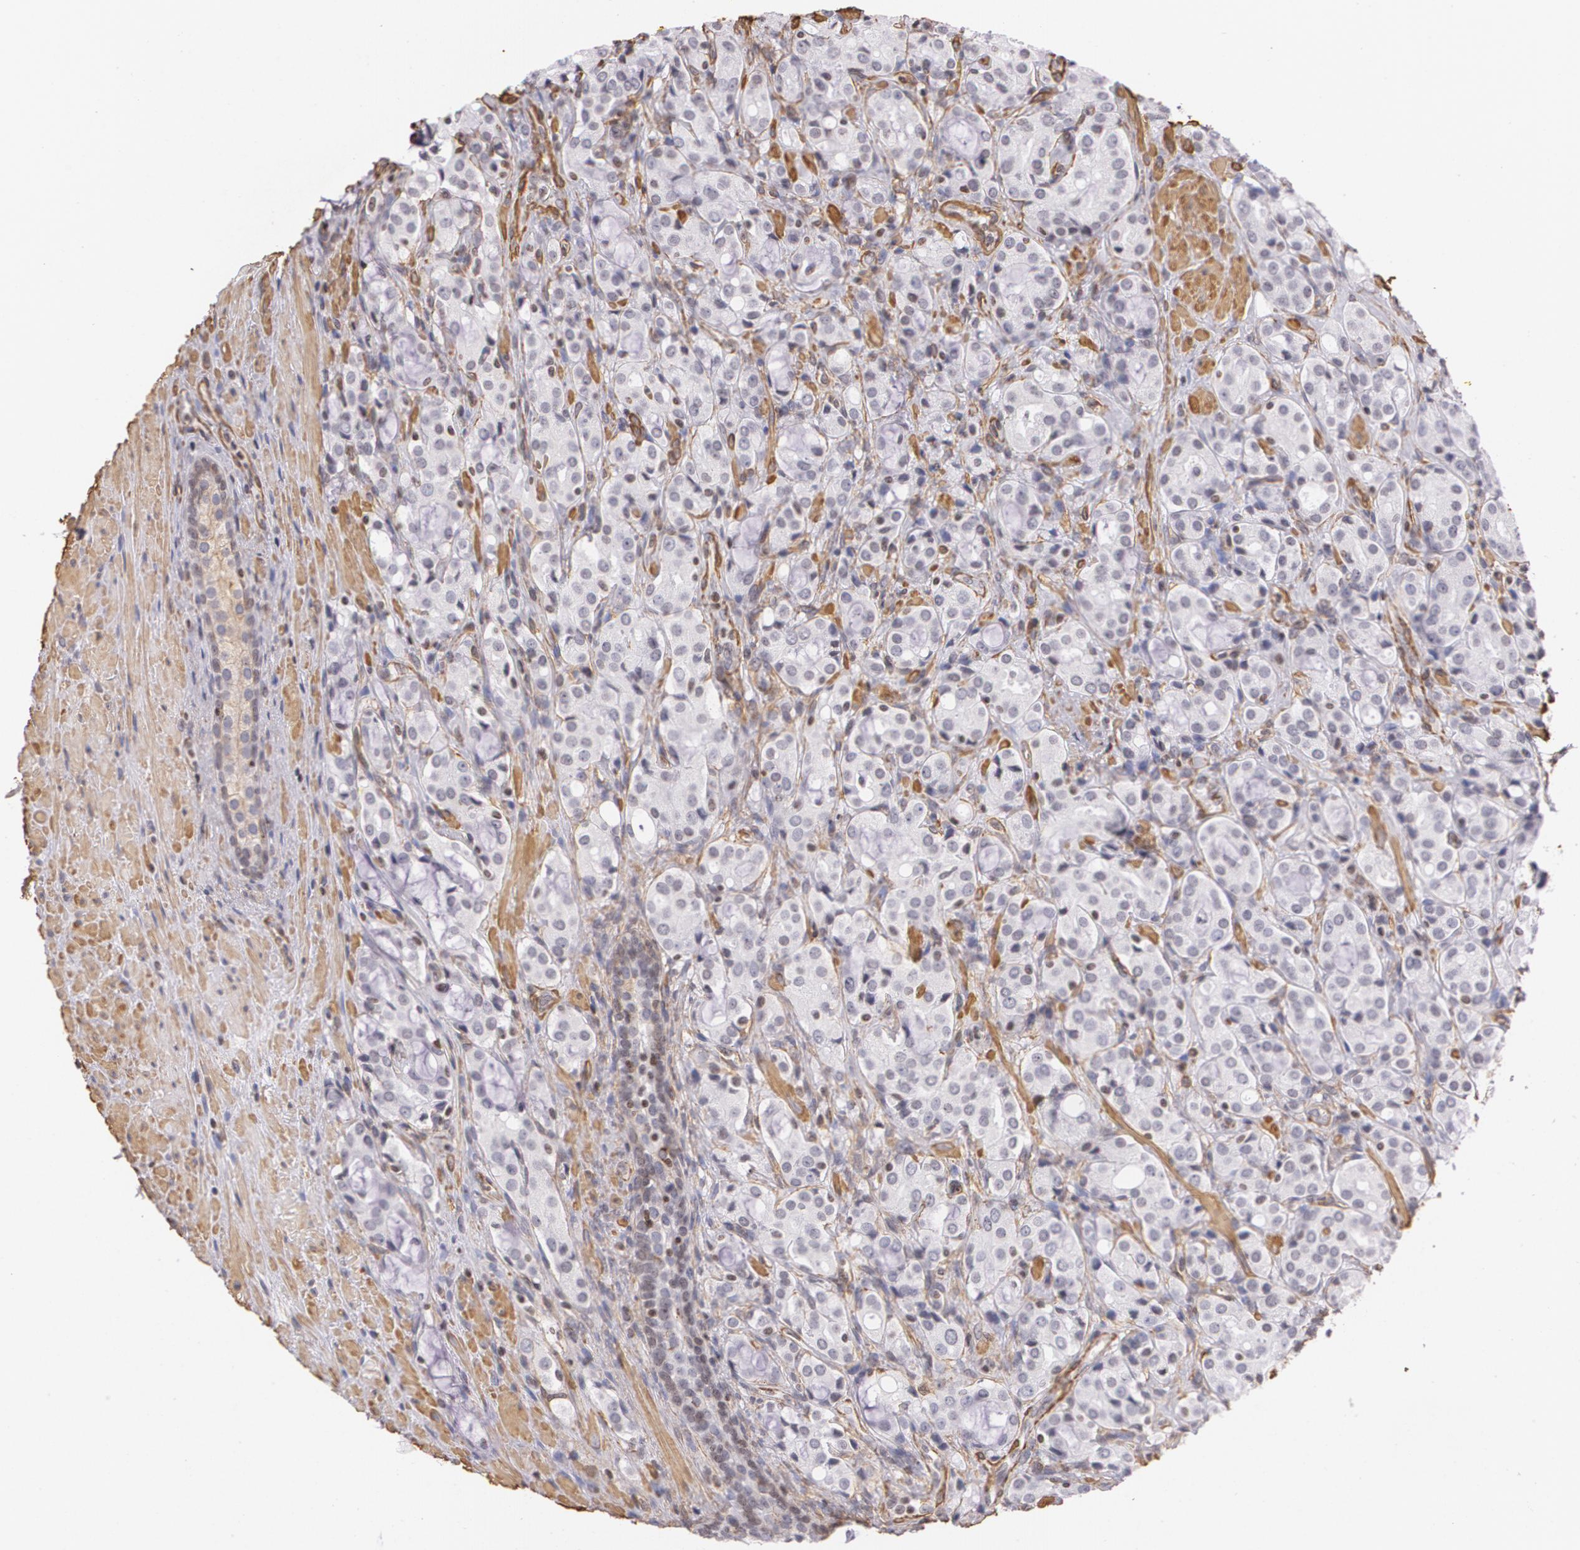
{"staining": {"intensity": "negative", "quantity": "none", "location": "none"}, "tissue": "prostate cancer", "cell_type": "Tumor cells", "image_type": "cancer", "snomed": [{"axis": "morphology", "description": "Adenocarcinoma, High grade"}, {"axis": "topography", "description": "Prostate"}], "caption": "High magnification brightfield microscopy of high-grade adenocarcinoma (prostate) stained with DAB (3,3'-diaminobenzidine) (brown) and counterstained with hematoxylin (blue): tumor cells show no significant positivity.", "gene": "VAMP1", "patient": {"sex": "male", "age": 72}}